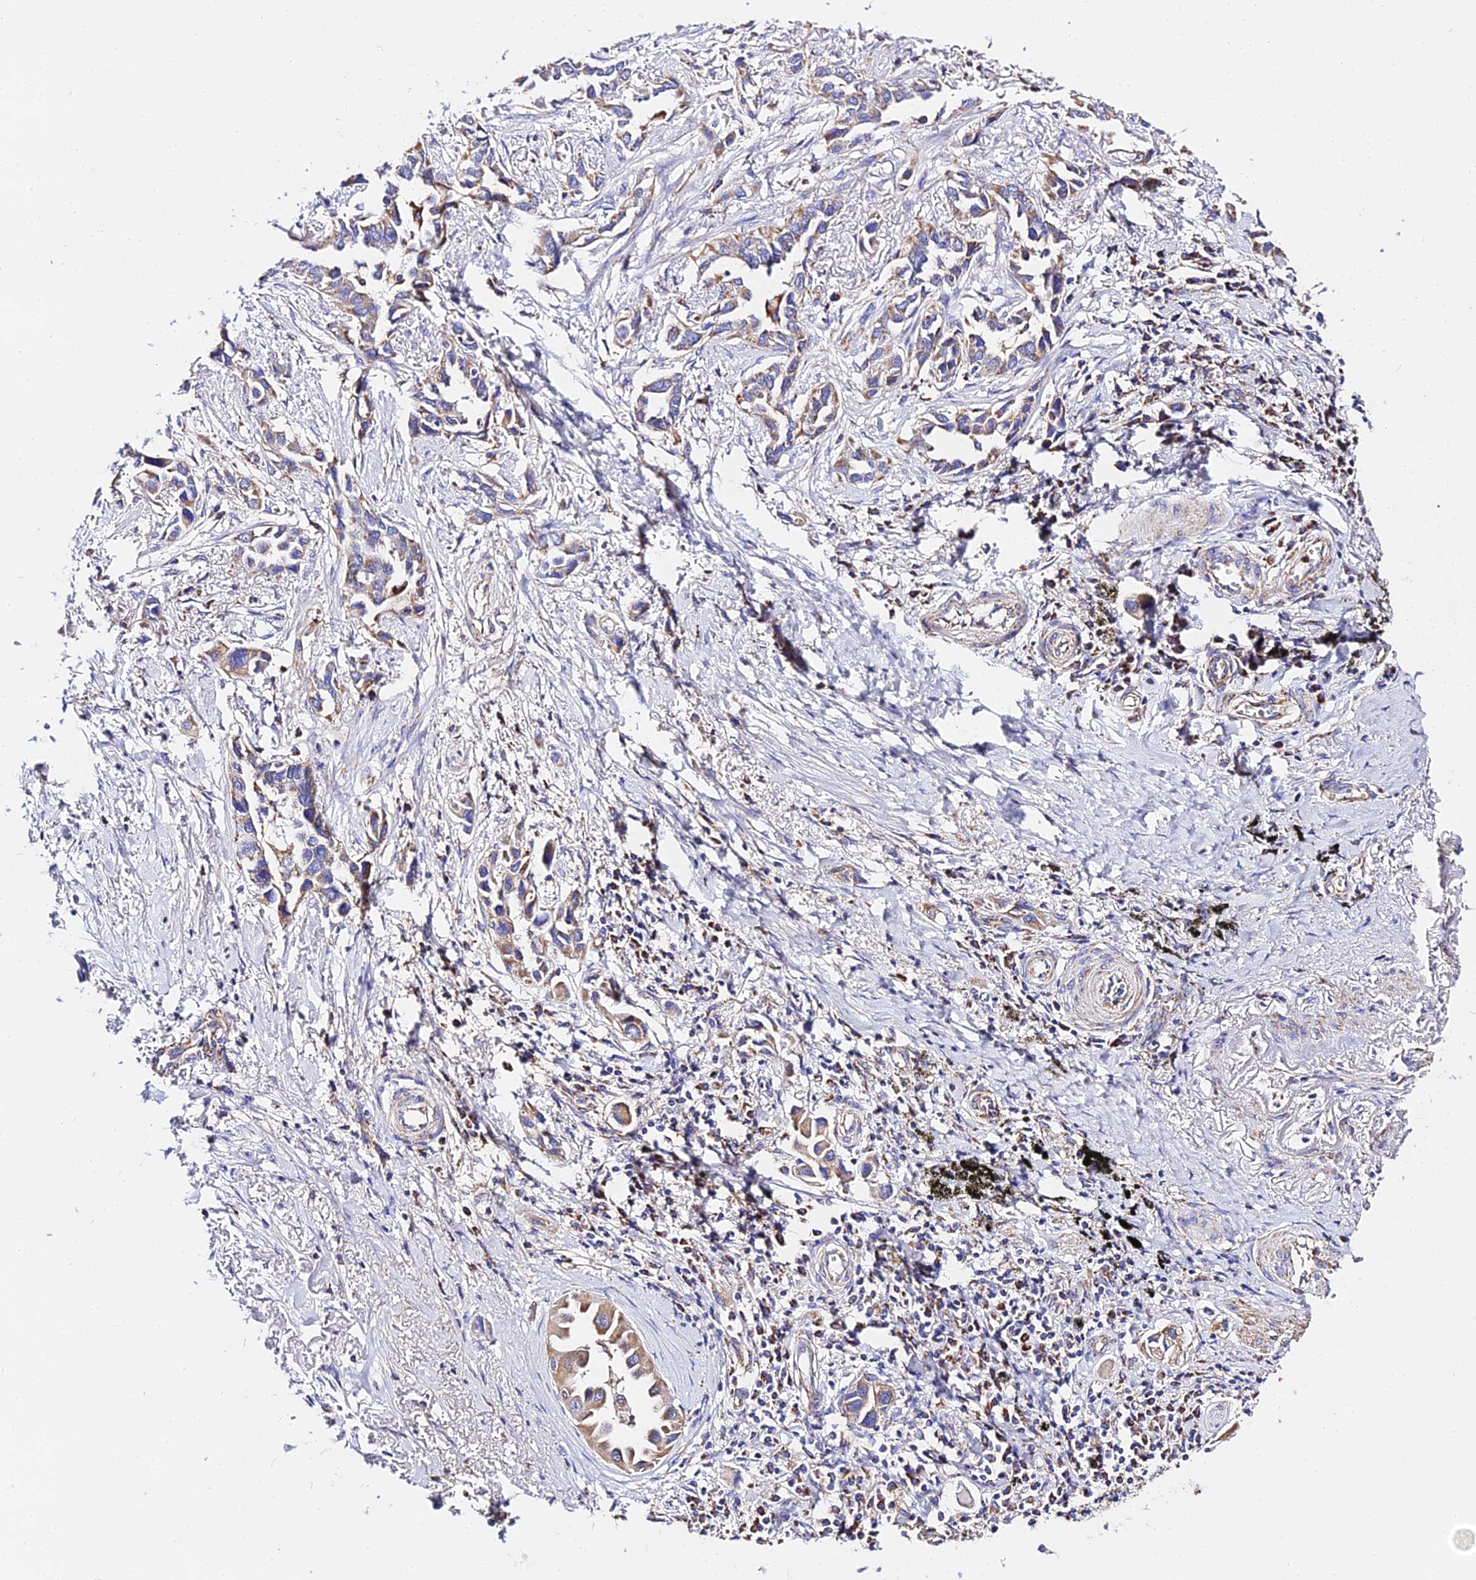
{"staining": {"intensity": "moderate", "quantity": "25%-75%", "location": "cytoplasmic/membranous"}, "tissue": "lung cancer", "cell_type": "Tumor cells", "image_type": "cancer", "snomed": [{"axis": "morphology", "description": "Adenocarcinoma, NOS"}, {"axis": "topography", "description": "Lung"}], "caption": "This is a micrograph of IHC staining of lung cancer (adenocarcinoma), which shows moderate positivity in the cytoplasmic/membranous of tumor cells.", "gene": "ZNF573", "patient": {"sex": "female", "age": 76}}